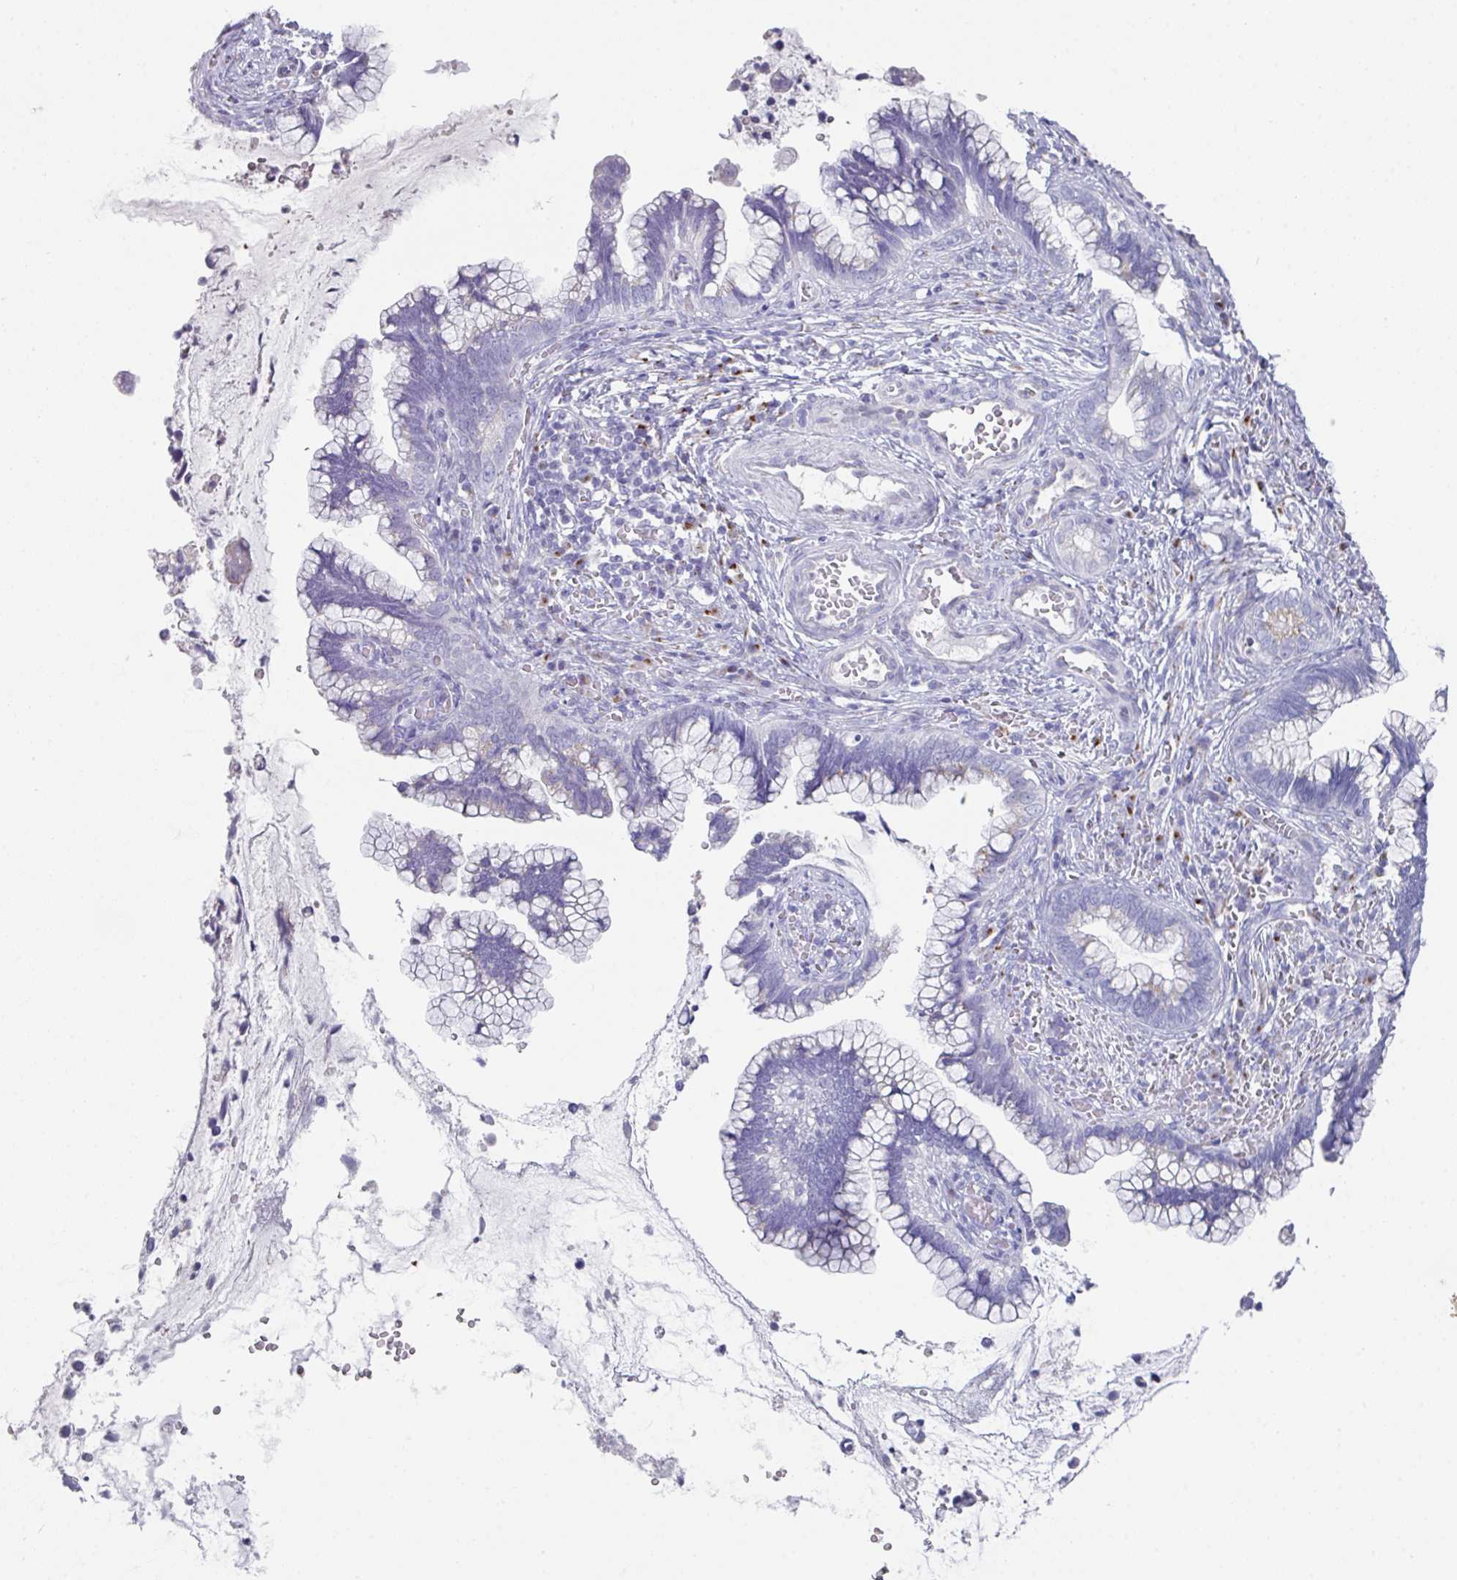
{"staining": {"intensity": "negative", "quantity": "none", "location": "none"}, "tissue": "cervical cancer", "cell_type": "Tumor cells", "image_type": "cancer", "snomed": [{"axis": "morphology", "description": "Adenocarcinoma, NOS"}, {"axis": "topography", "description": "Cervix"}], "caption": "Immunohistochemical staining of cervical adenocarcinoma shows no significant staining in tumor cells.", "gene": "VKORC1L1", "patient": {"sex": "female", "age": 44}}